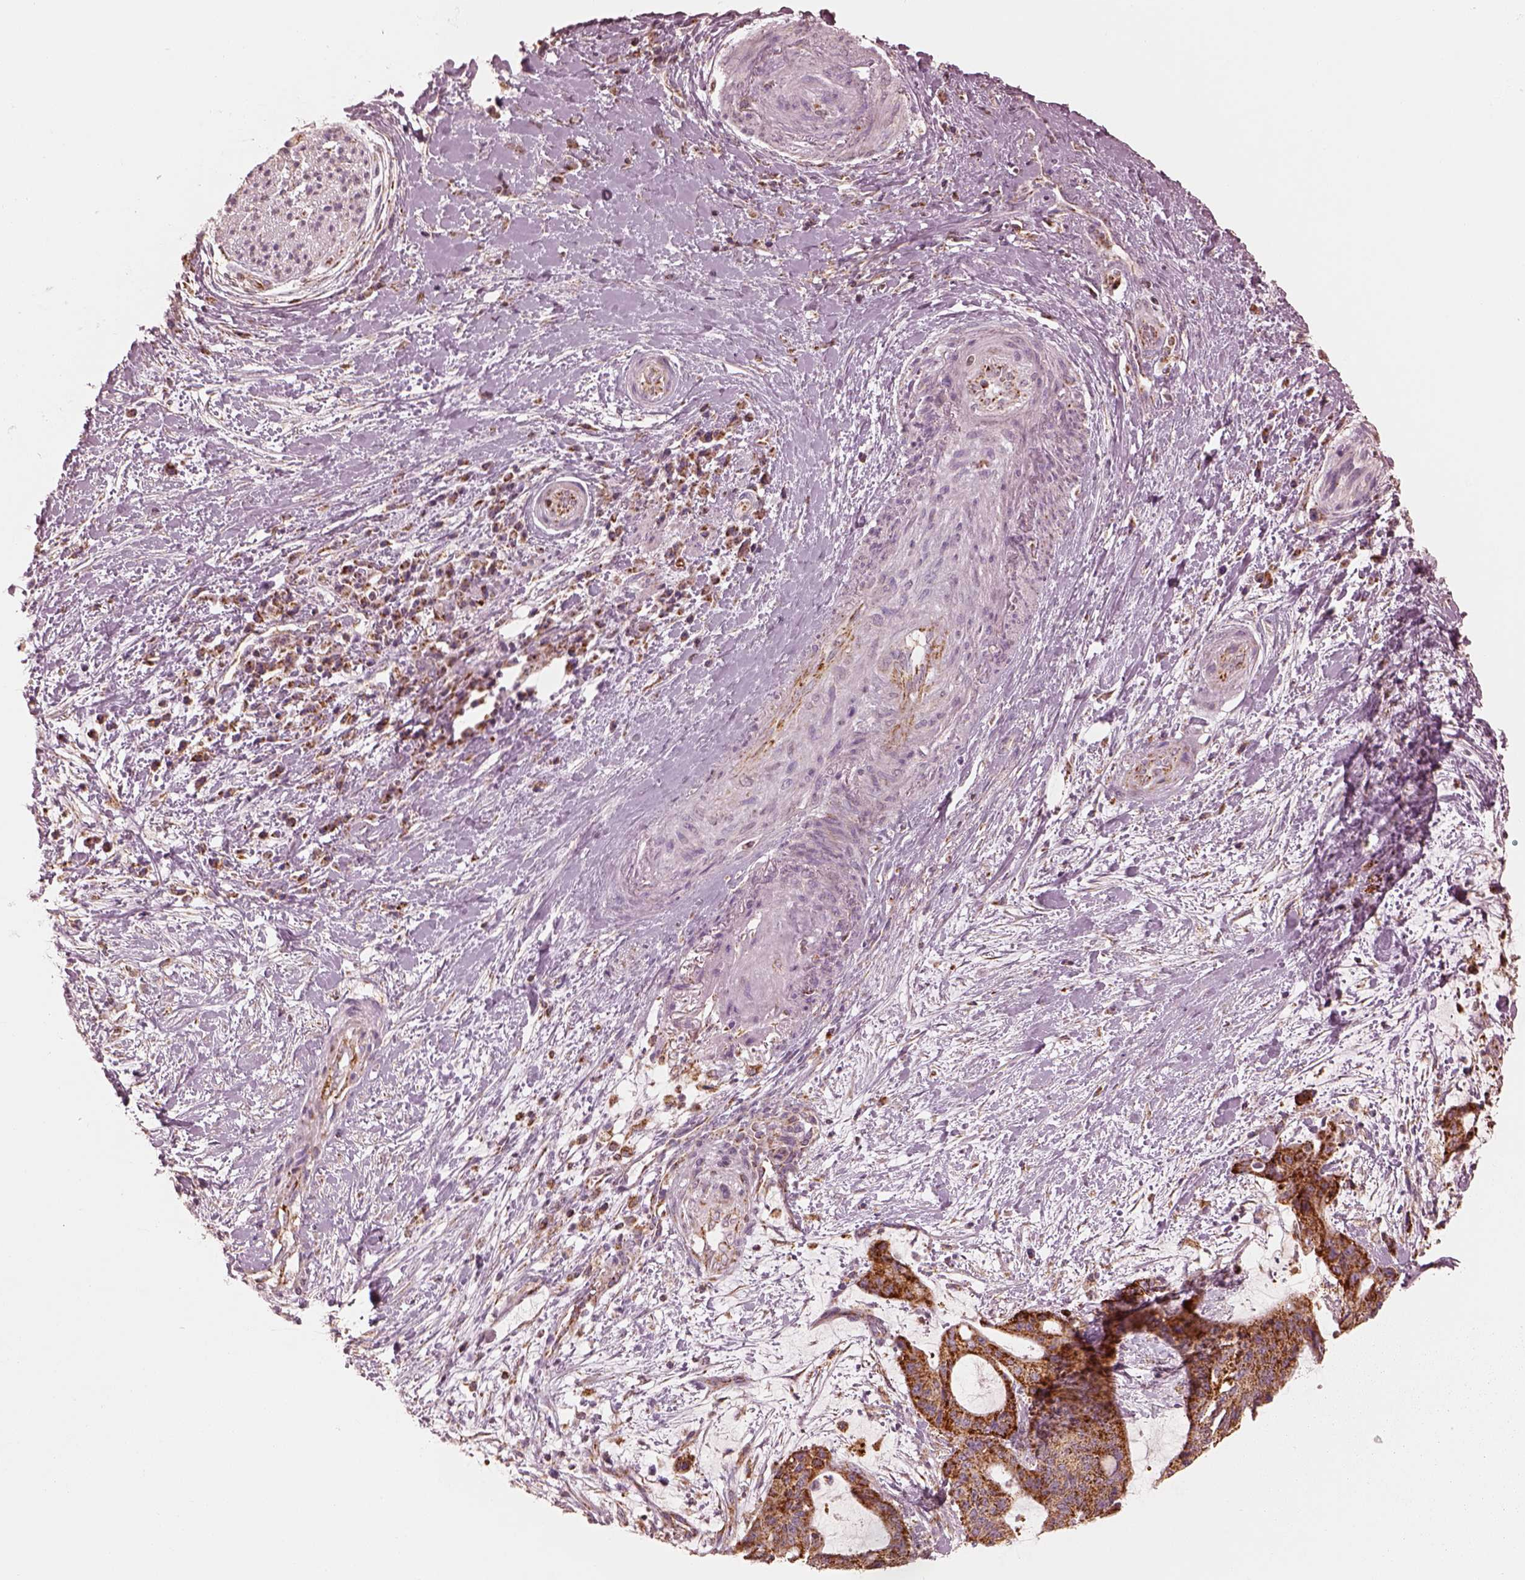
{"staining": {"intensity": "strong", "quantity": ">75%", "location": "cytoplasmic/membranous"}, "tissue": "liver cancer", "cell_type": "Tumor cells", "image_type": "cancer", "snomed": [{"axis": "morphology", "description": "Cholangiocarcinoma"}, {"axis": "topography", "description": "Liver"}], "caption": "Protein expression analysis of liver cancer shows strong cytoplasmic/membranous expression in approximately >75% of tumor cells.", "gene": "ENTPD6", "patient": {"sex": "female", "age": 73}}